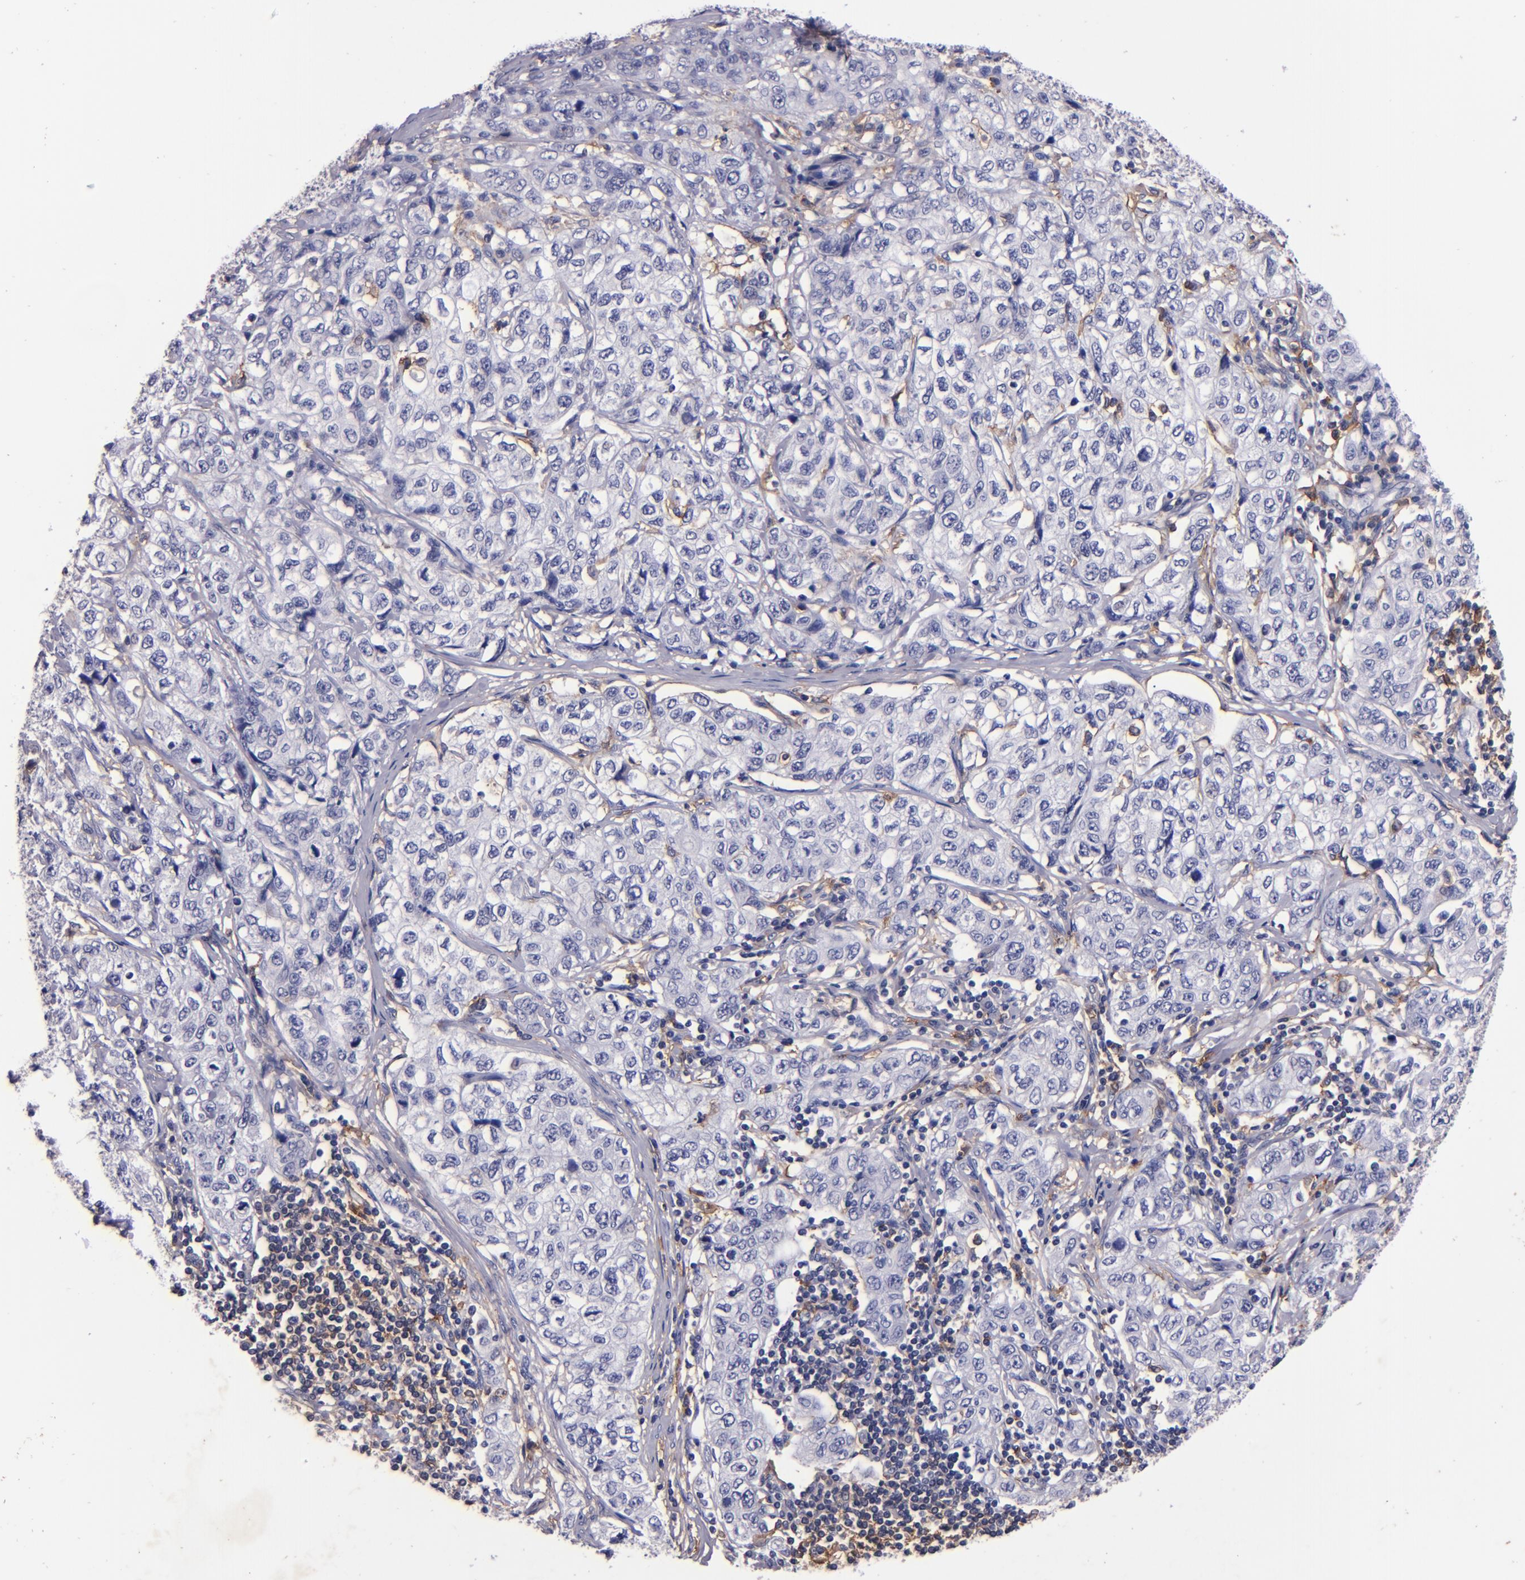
{"staining": {"intensity": "negative", "quantity": "none", "location": "none"}, "tissue": "stomach cancer", "cell_type": "Tumor cells", "image_type": "cancer", "snomed": [{"axis": "morphology", "description": "Adenocarcinoma, NOS"}, {"axis": "topography", "description": "Stomach"}], "caption": "Stomach cancer (adenocarcinoma) stained for a protein using IHC reveals no positivity tumor cells.", "gene": "SIRPA", "patient": {"sex": "male", "age": 48}}